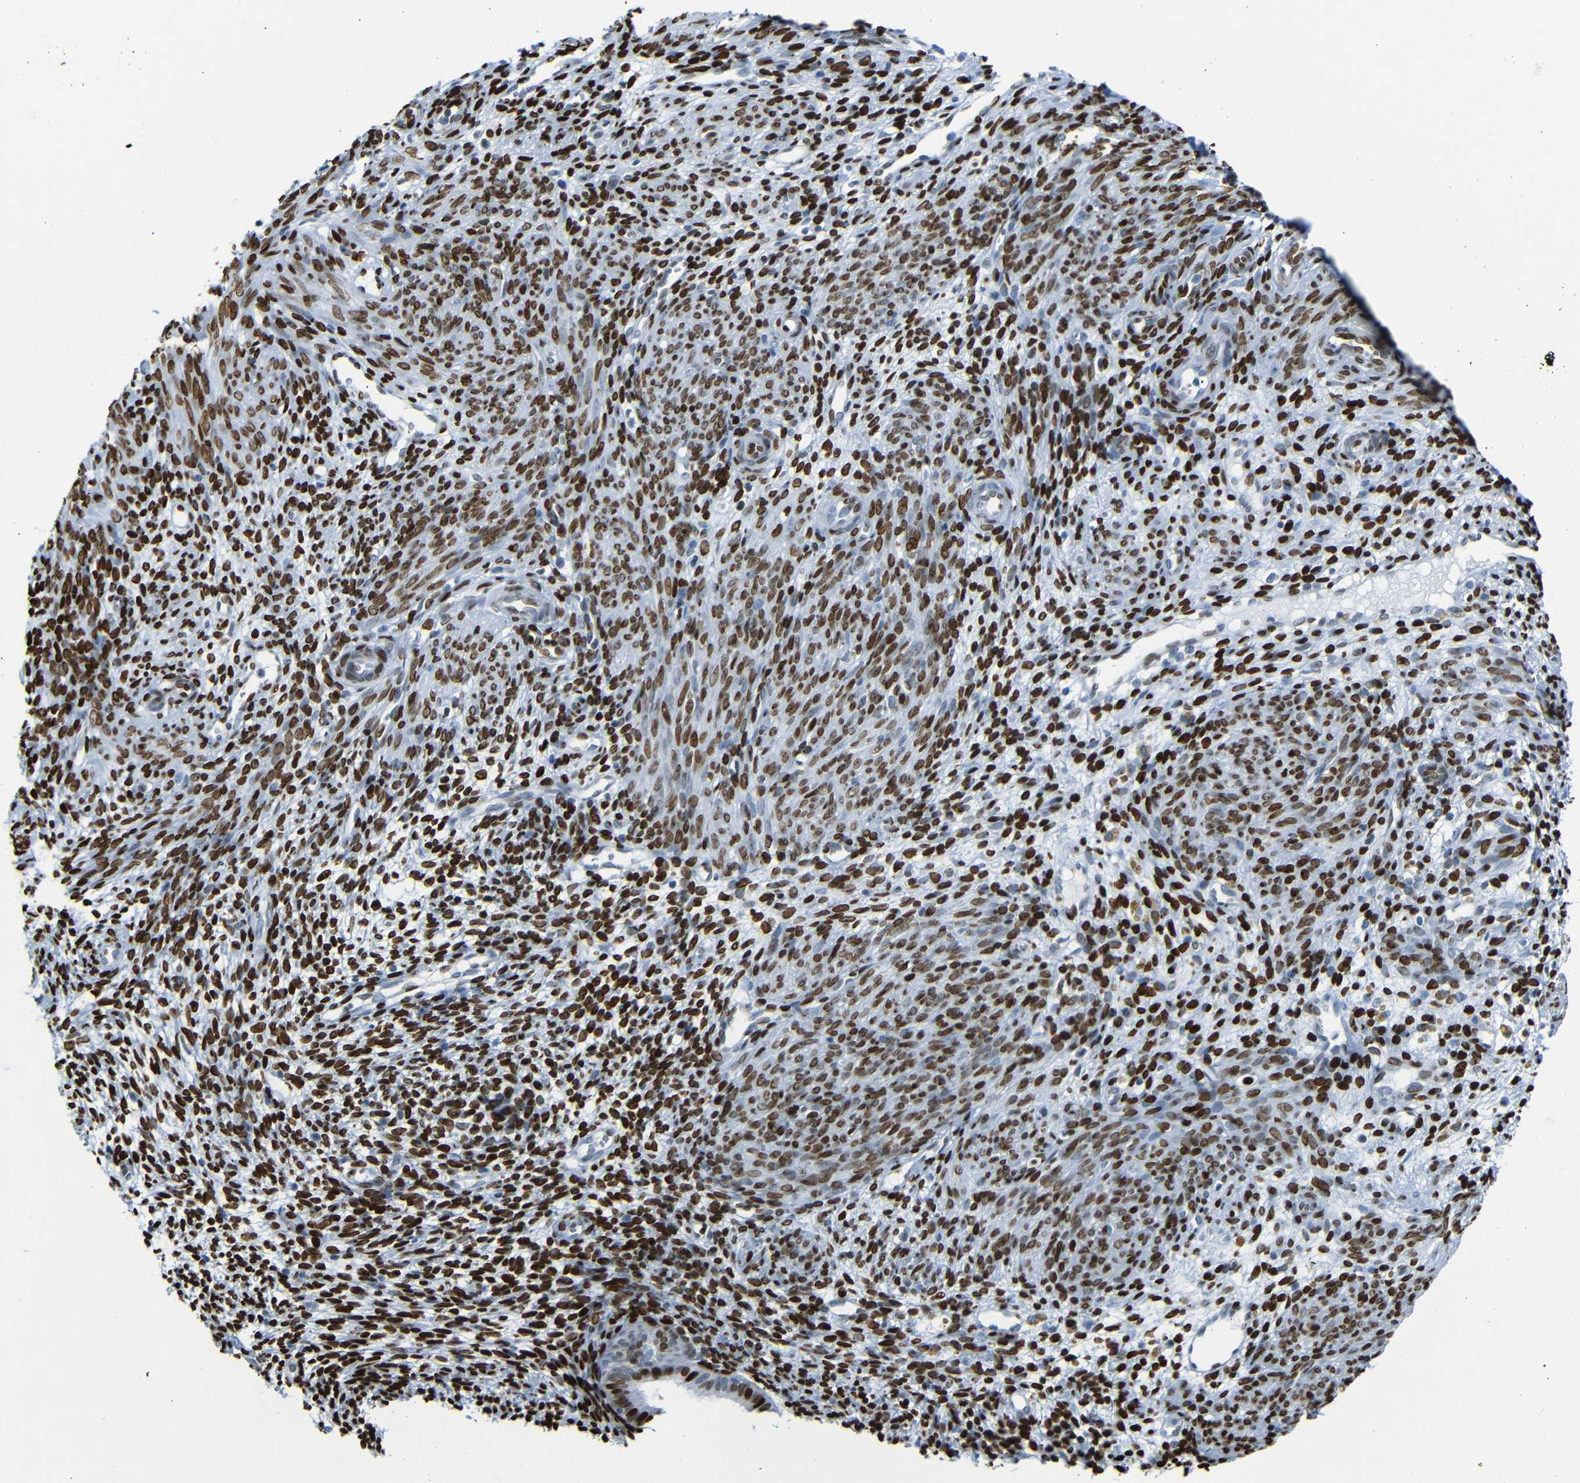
{"staining": {"intensity": "strong", "quantity": ">75%", "location": "nuclear"}, "tissue": "endometrium", "cell_type": "Cells in endometrial stroma", "image_type": "normal", "snomed": [{"axis": "morphology", "description": "Normal tissue, NOS"}, {"axis": "morphology", "description": "Adenocarcinoma, NOS"}, {"axis": "topography", "description": "Endometrium"}, {"axis": "topography", "description": "Ovary"}], "caption": "Protein expression analysis of unremarkable endometrium demonstrates strong nuclear positivity in about >75% of cells in endometrial stroma. The staining was performed using DAB, with brown indicating positive protein expression. Nuclei are stained blue with hematoxylin.", "gene": "NPIPB15", "patient": {"sex": "female", "age": 68}}